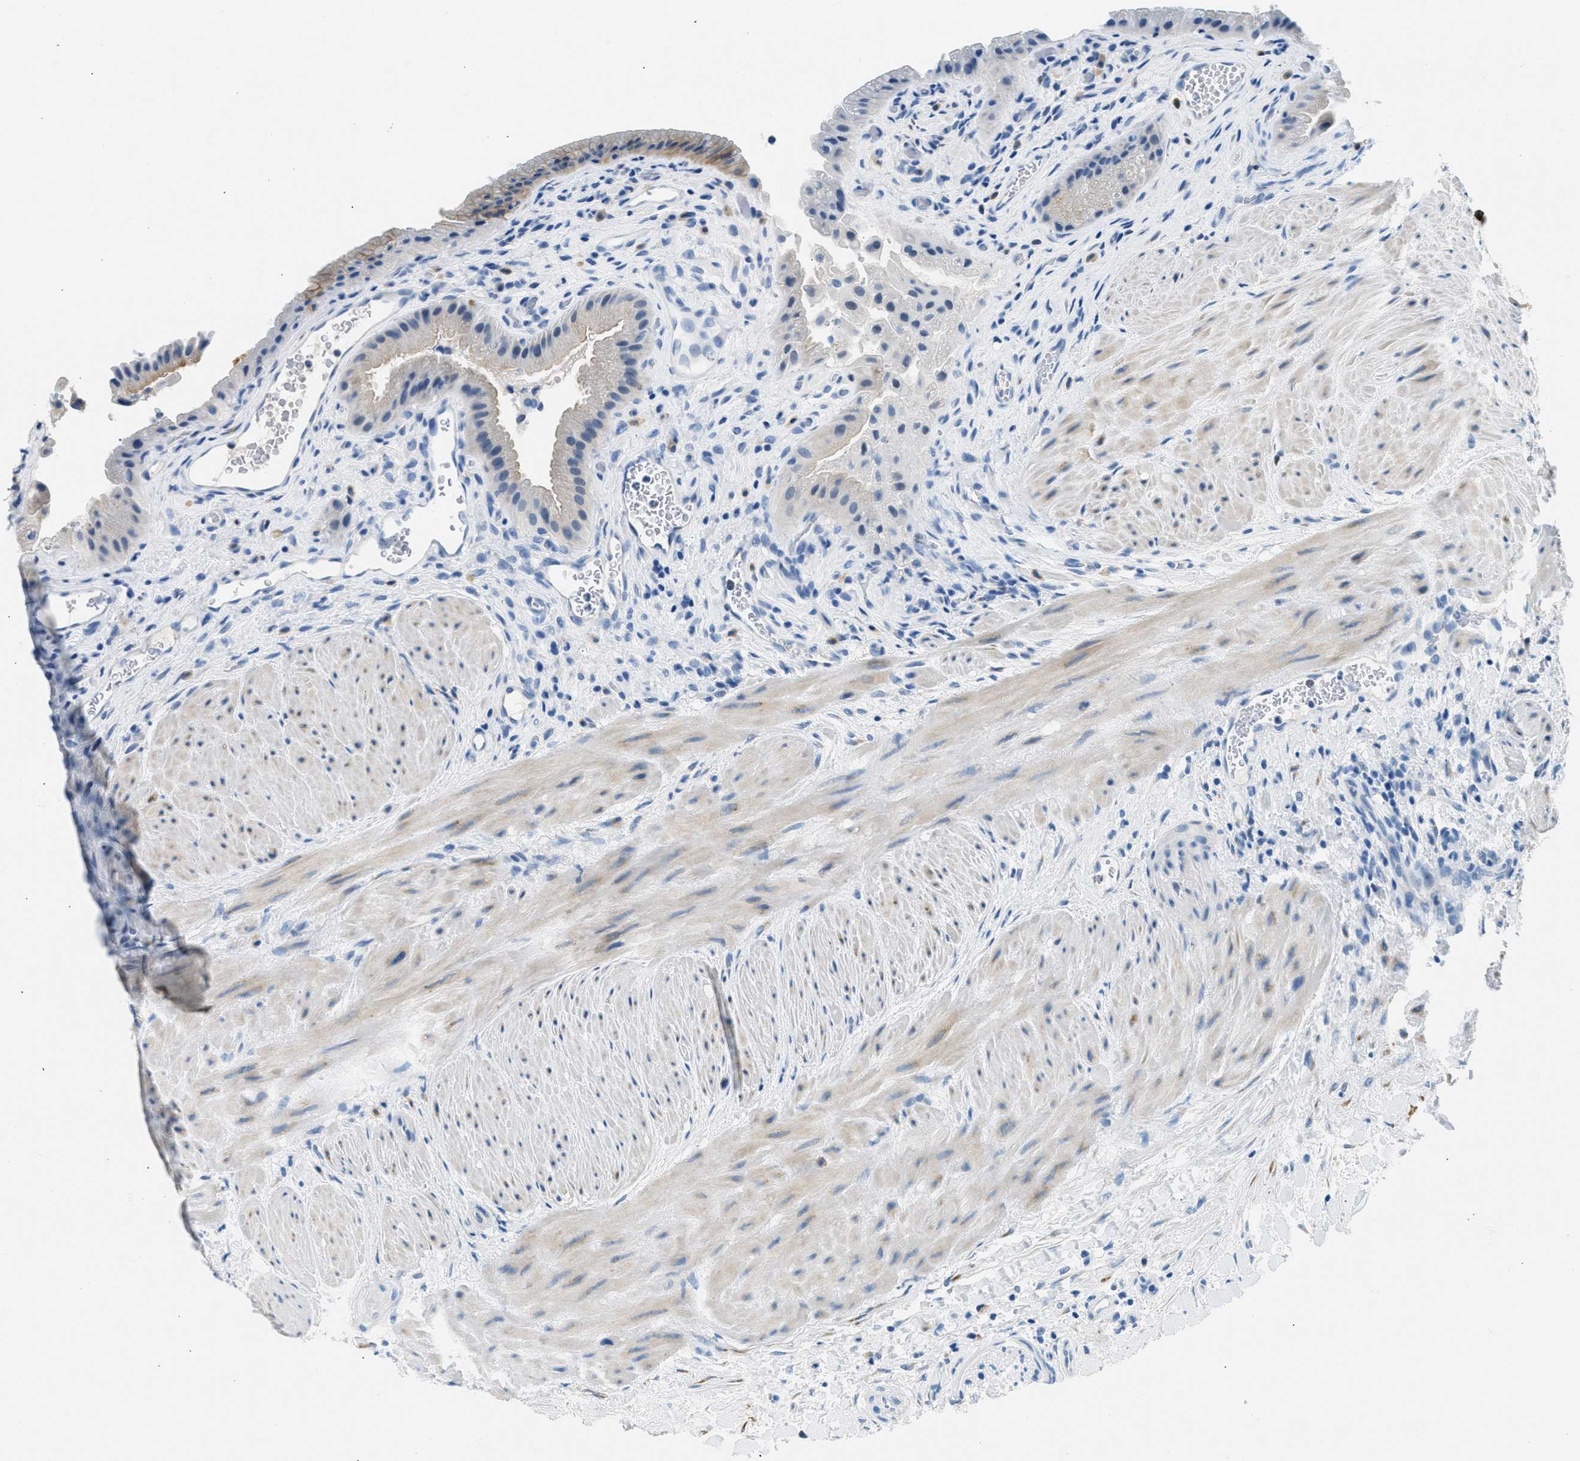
{"staining": {"intensity": "moderate", "quantity": "25%-75%", "location": "cytoplasmic/membranous"}, "tissue": "gallbladder", "cell_type": "Glandular cells", "image_type": "normal", "snomed": [{"axis": "morphology", "description": "Normal tissue, NOS"}, {"axis": "topography", "description": "Gallbladder"}], "caption": "Protein expression analysis of unremarkable gallbladder displays moderate cytoplasmic/membranous positivity in approximately 25%-75% of glandular cells. (DAB (3,3'-diaminobenzidine) IHC, brown staining for protein, blue staining for nuclei).", "gene": "CLDN18", "patient": {"sex": "male", "age": 49}}